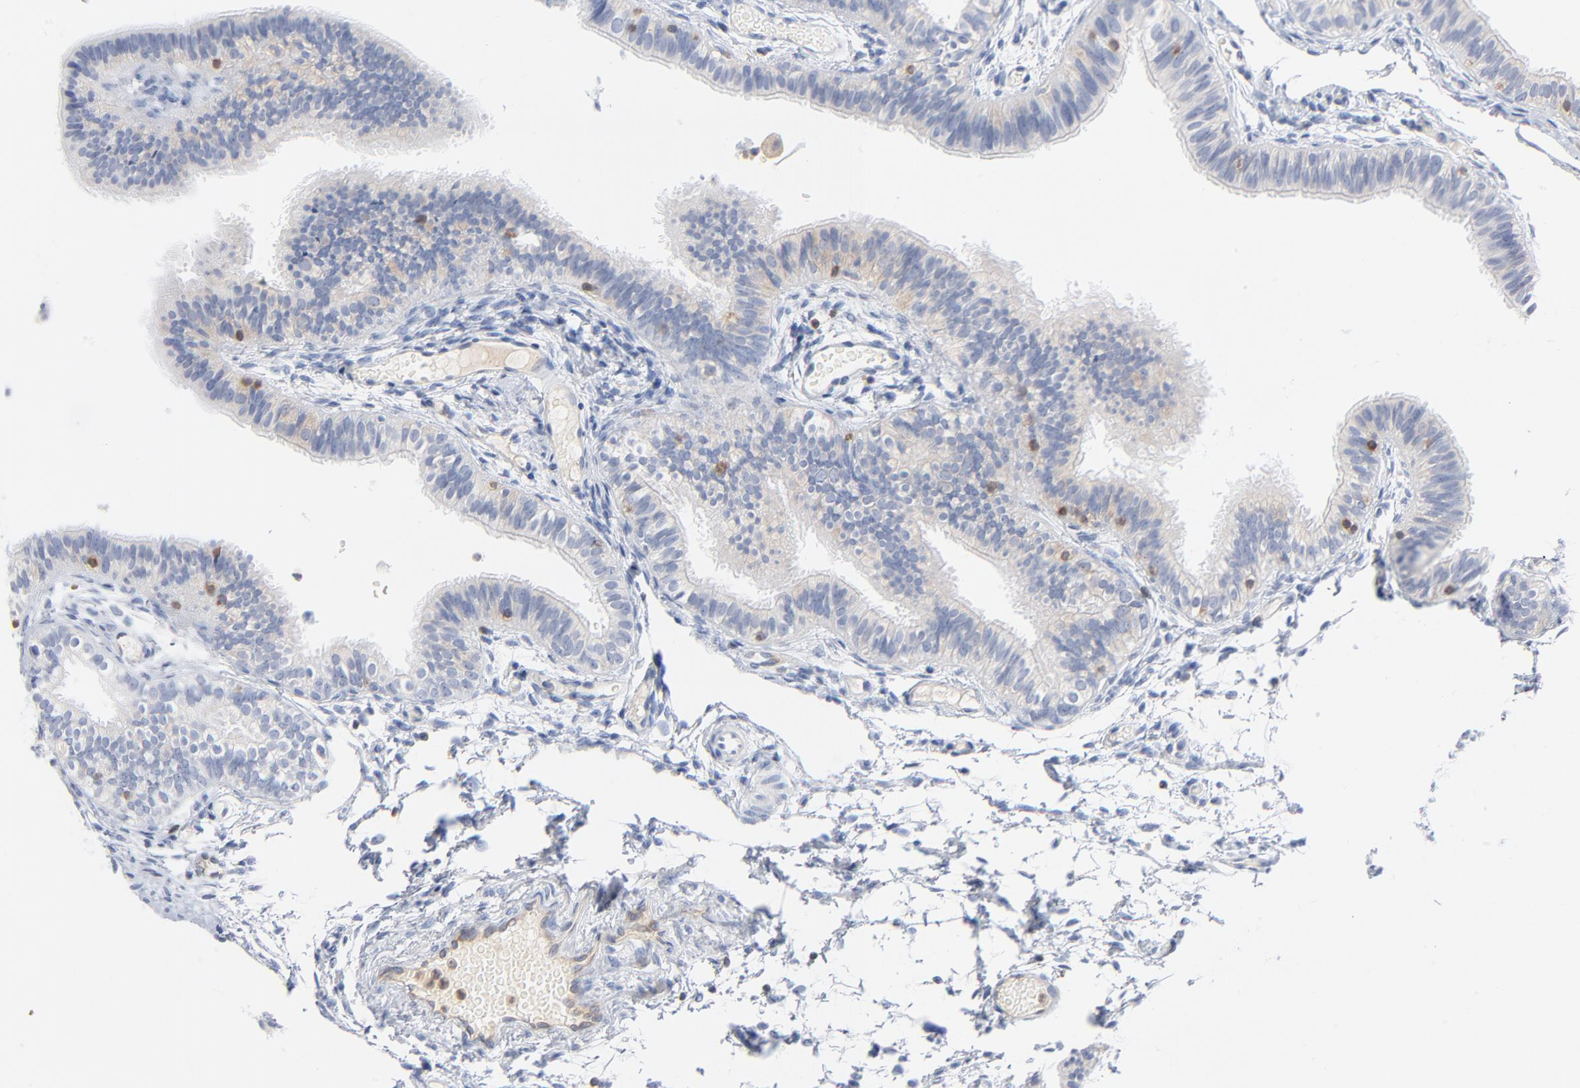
{"staining": {"intensity": "negative", "quantity": "none", "location": "none"}, "tissue": "fallopian tube", "cell_type": "Glandular cells", "image_type": "normal", "snomed": [{"axis": "morphology", "description": "Normal tissue, NOS"}, {"axis": "morphology", "description": "Dermoid, NOS"}, {"axis": "topography", "description": "Fallopian tube"}], "caption": "DAB (3,3'-diaminobenzidine) immunohistochemical staining of unremarkable human fallopian tube demonstrates no significant positivity in glandular cells.", "gene": "PTK2B", "patient": {"sex": "female", "age": 33}}